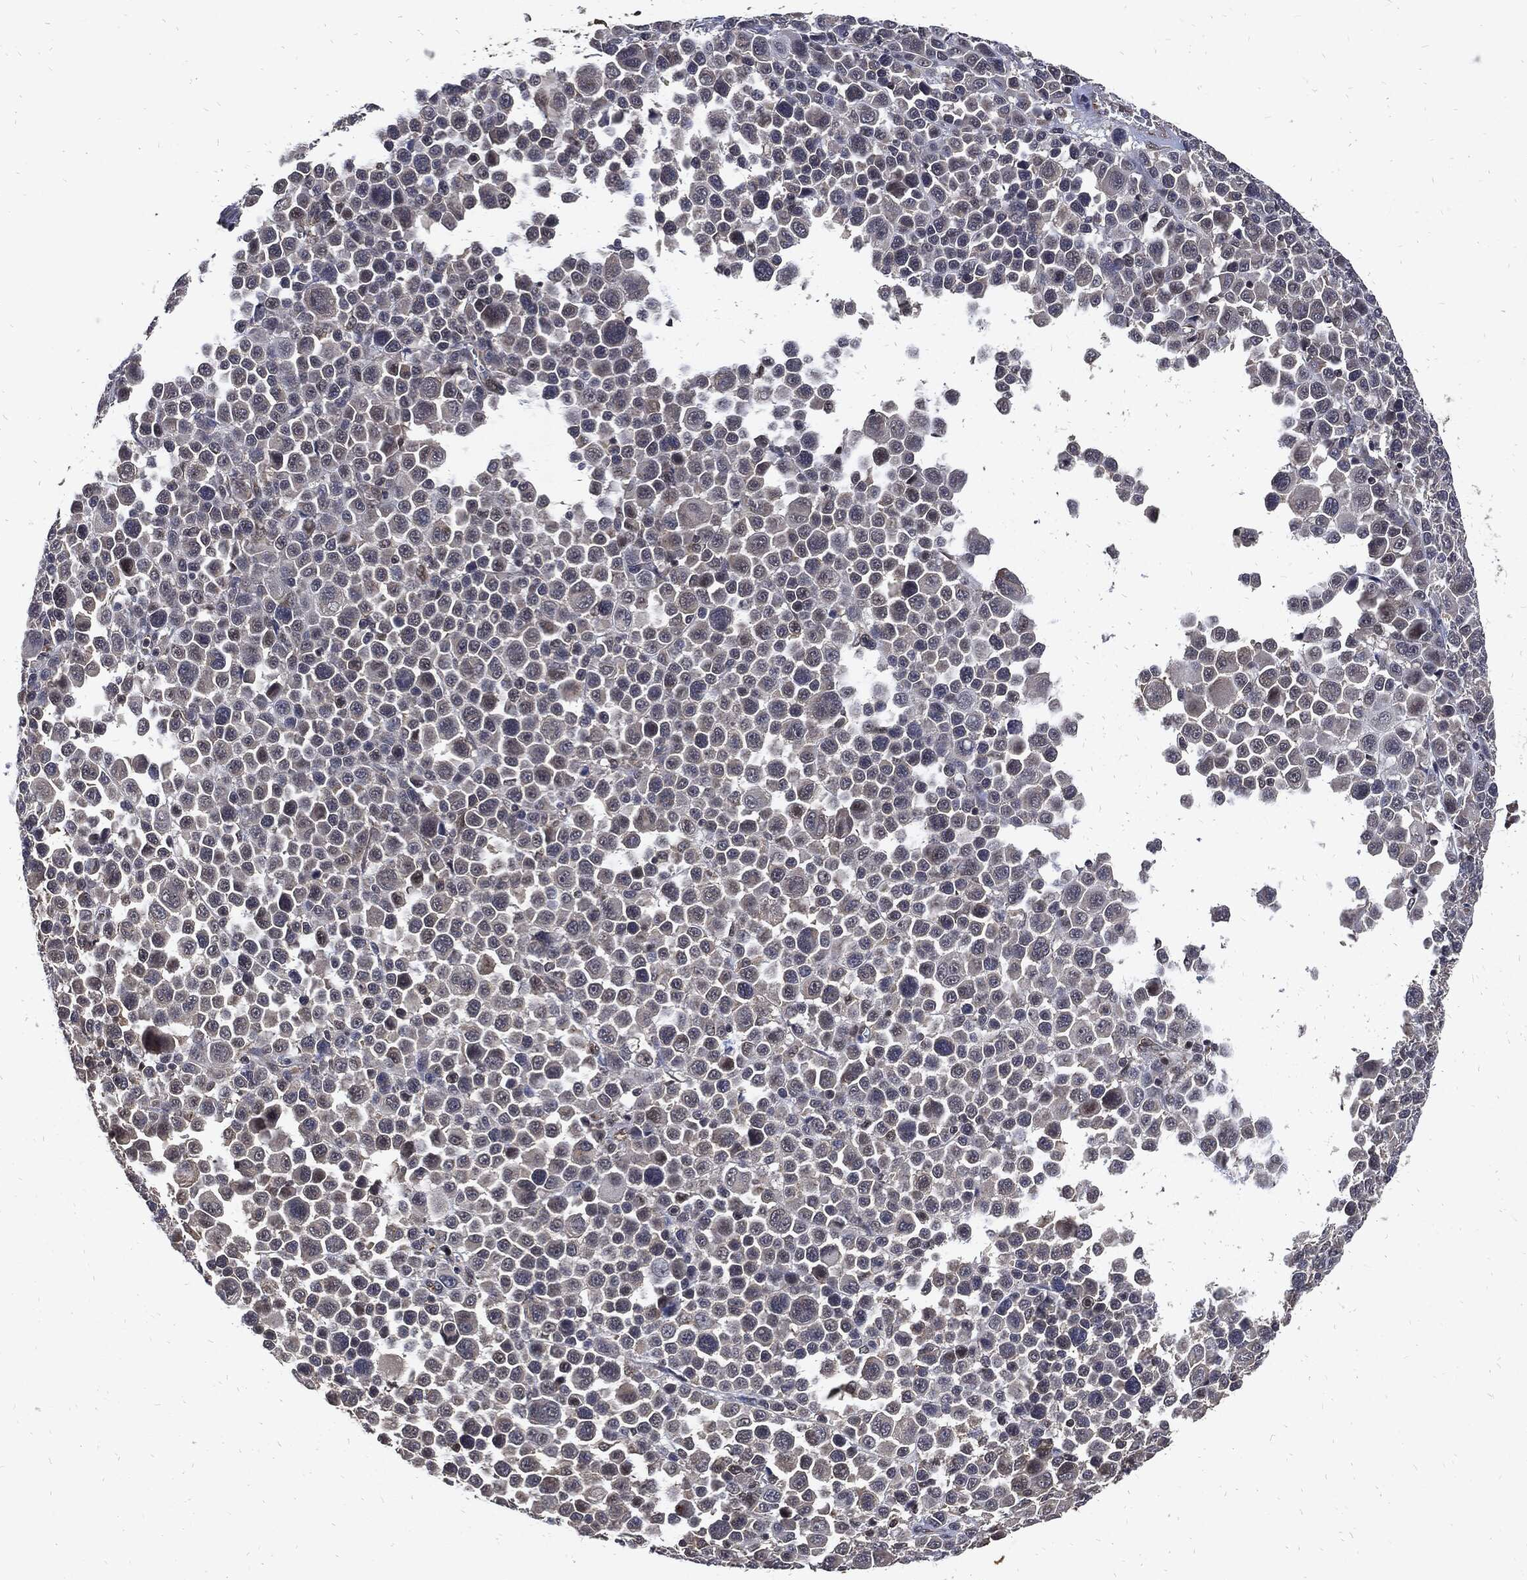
{"staining": {"intensity": "negative", "quantity": "none", "location": "none"}, "tissue": "melanoma", "cell_type": "Tumor cells", "image_type": "cancer", "snomed": [{"axis": "morphology", "description": "Malignant melanoma, NOS"}, {"axis": "topography", "description": "Skin"}], "caption": "Melanoma was stained to show a protein in brown. There is no significant staining in tumor cells.", "gene": "DCTN1", "patient": {"sex": "female", "age": 57}}